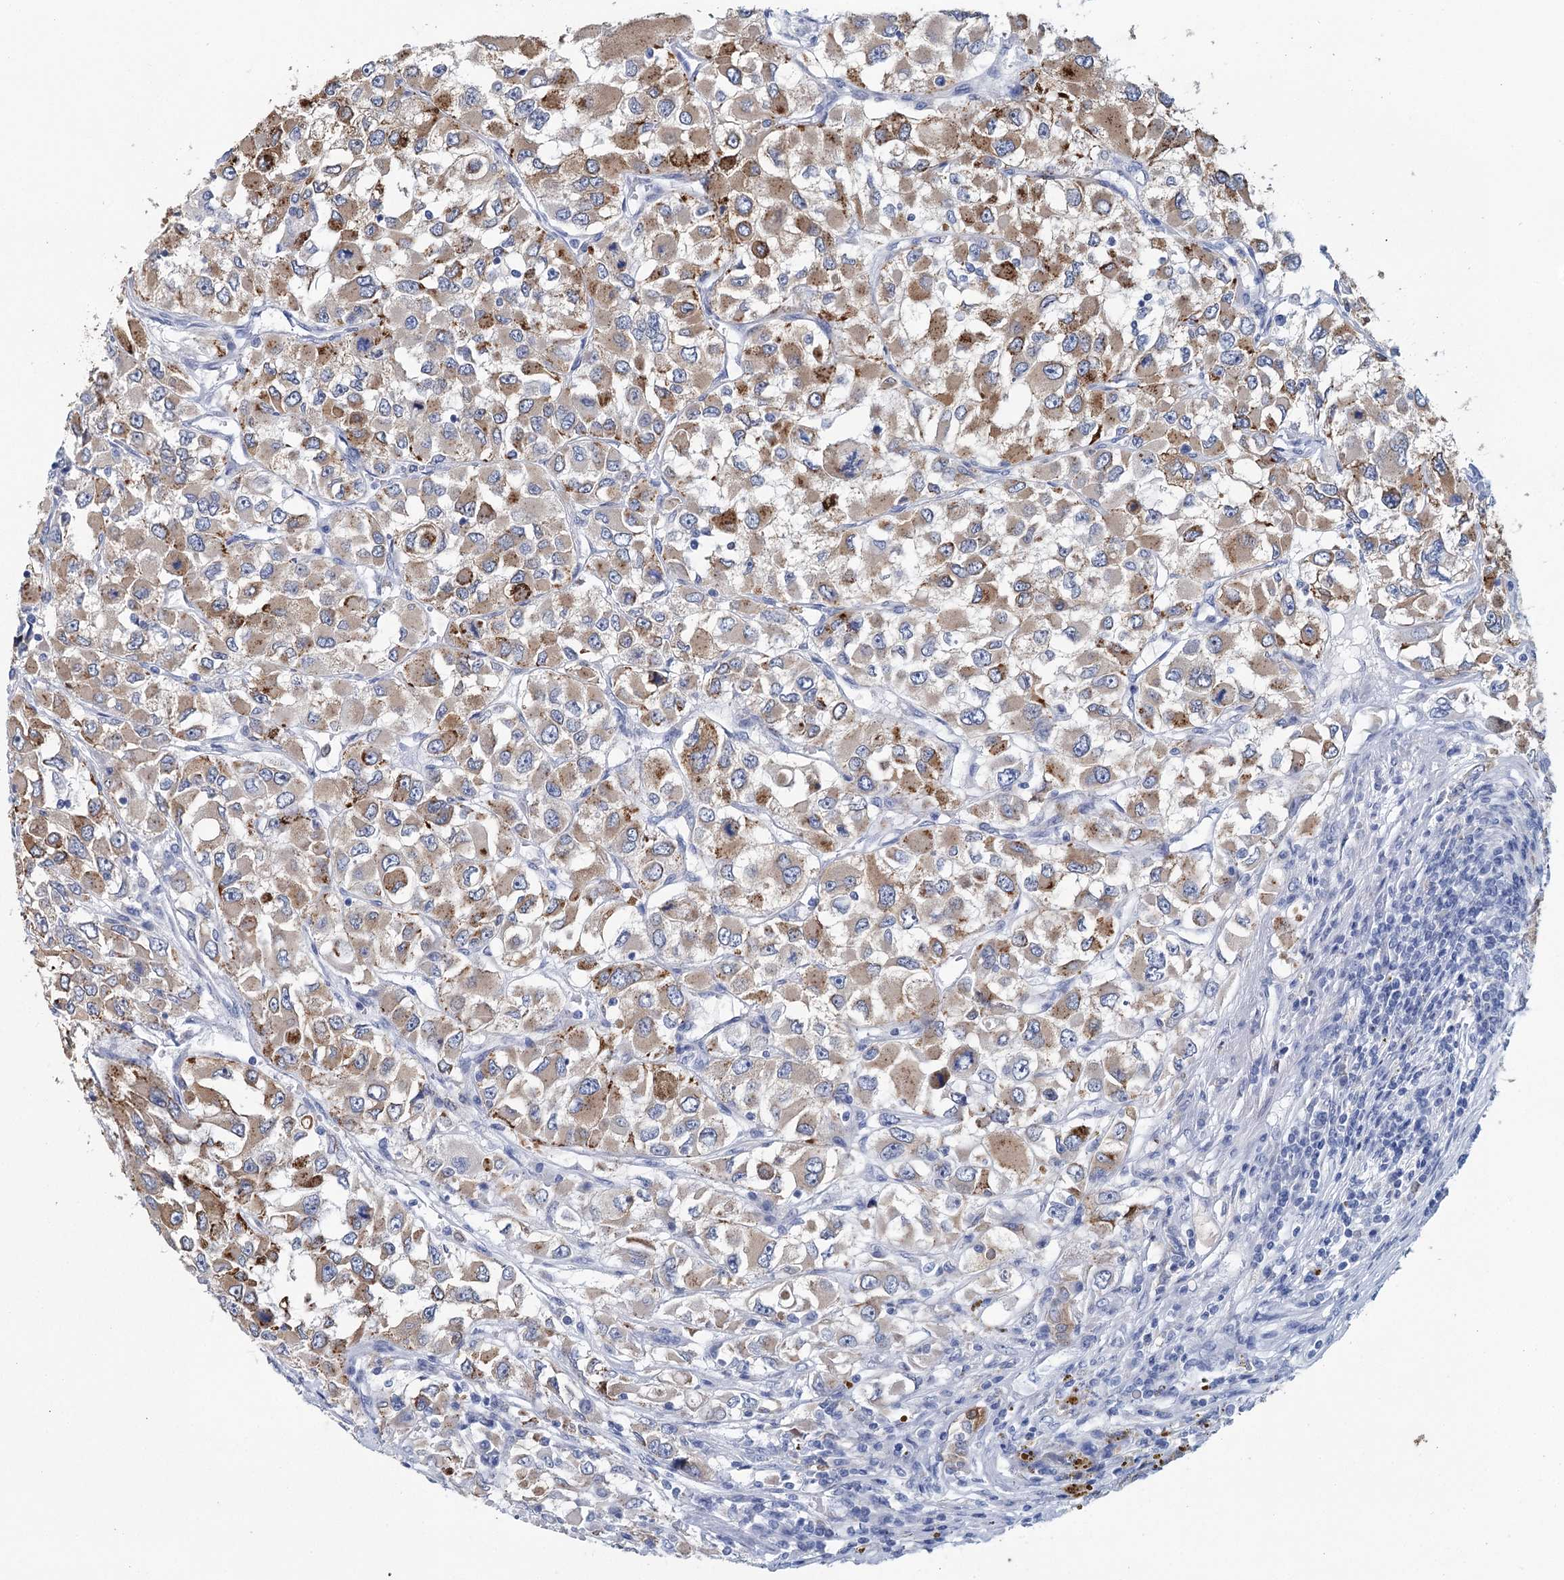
{"staining": {"intensity": "moderate", "quantity": "25%-75%", "location": "cytoplasmic/membranous"}, "tissue": "renal cancer", "cell_type": "Tumor cells", "image_type": "cancer", "snomed": [{"axis": "morphology", "description": "Adenocarcinoma, NOS"}, {"axis": "topography", "description": "Kidney"}], "caption": "Immunohistochemical staining of human renal adenocarcinoma demonstrates medium levels of moderate cytoplasmic/membranous protein positivity in approximately 25%-75% of tumor cells.", "gene": "METTL7B", "patient": {"sex": "female", "age": 52}}